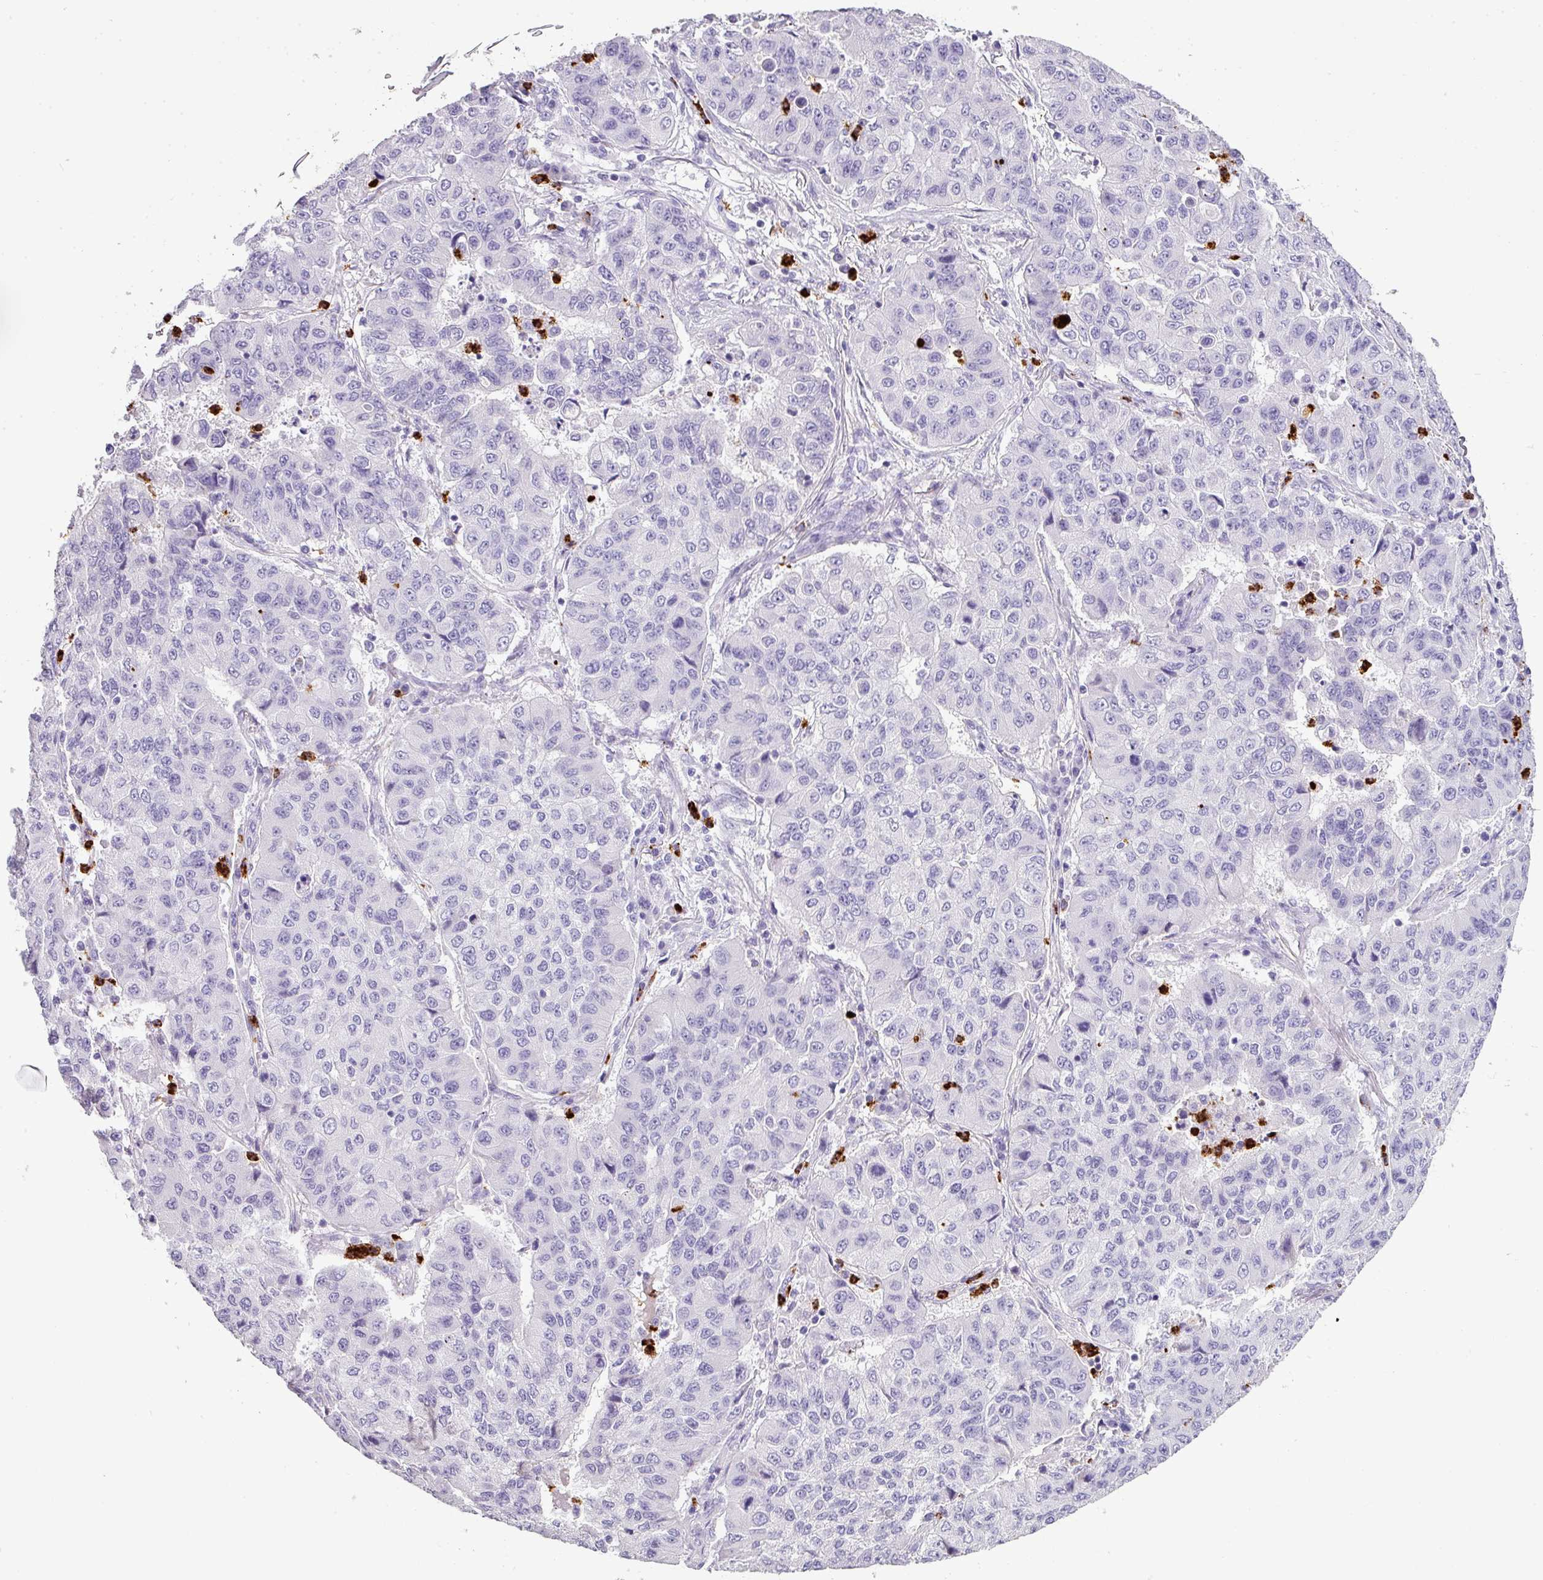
{"staining": {"intensity": "negative", "quantity": "none", "location": "none"}, "tissue": "lung cancer", "cell_type": "Tumor cells", "image_type": "cancer", "snomed": [{"axis": "morphology", "description": "Squamous cell carcinoma, NOS"}, {"axis": "topography", "description": "Lung"}], "caption": "Histopathology image shows no significant protein positivity in tumor cells of lung cancer (squamous cell carcinoma).", "gene": "CTSG", "patient": {"sex": "male", "age": 74}}